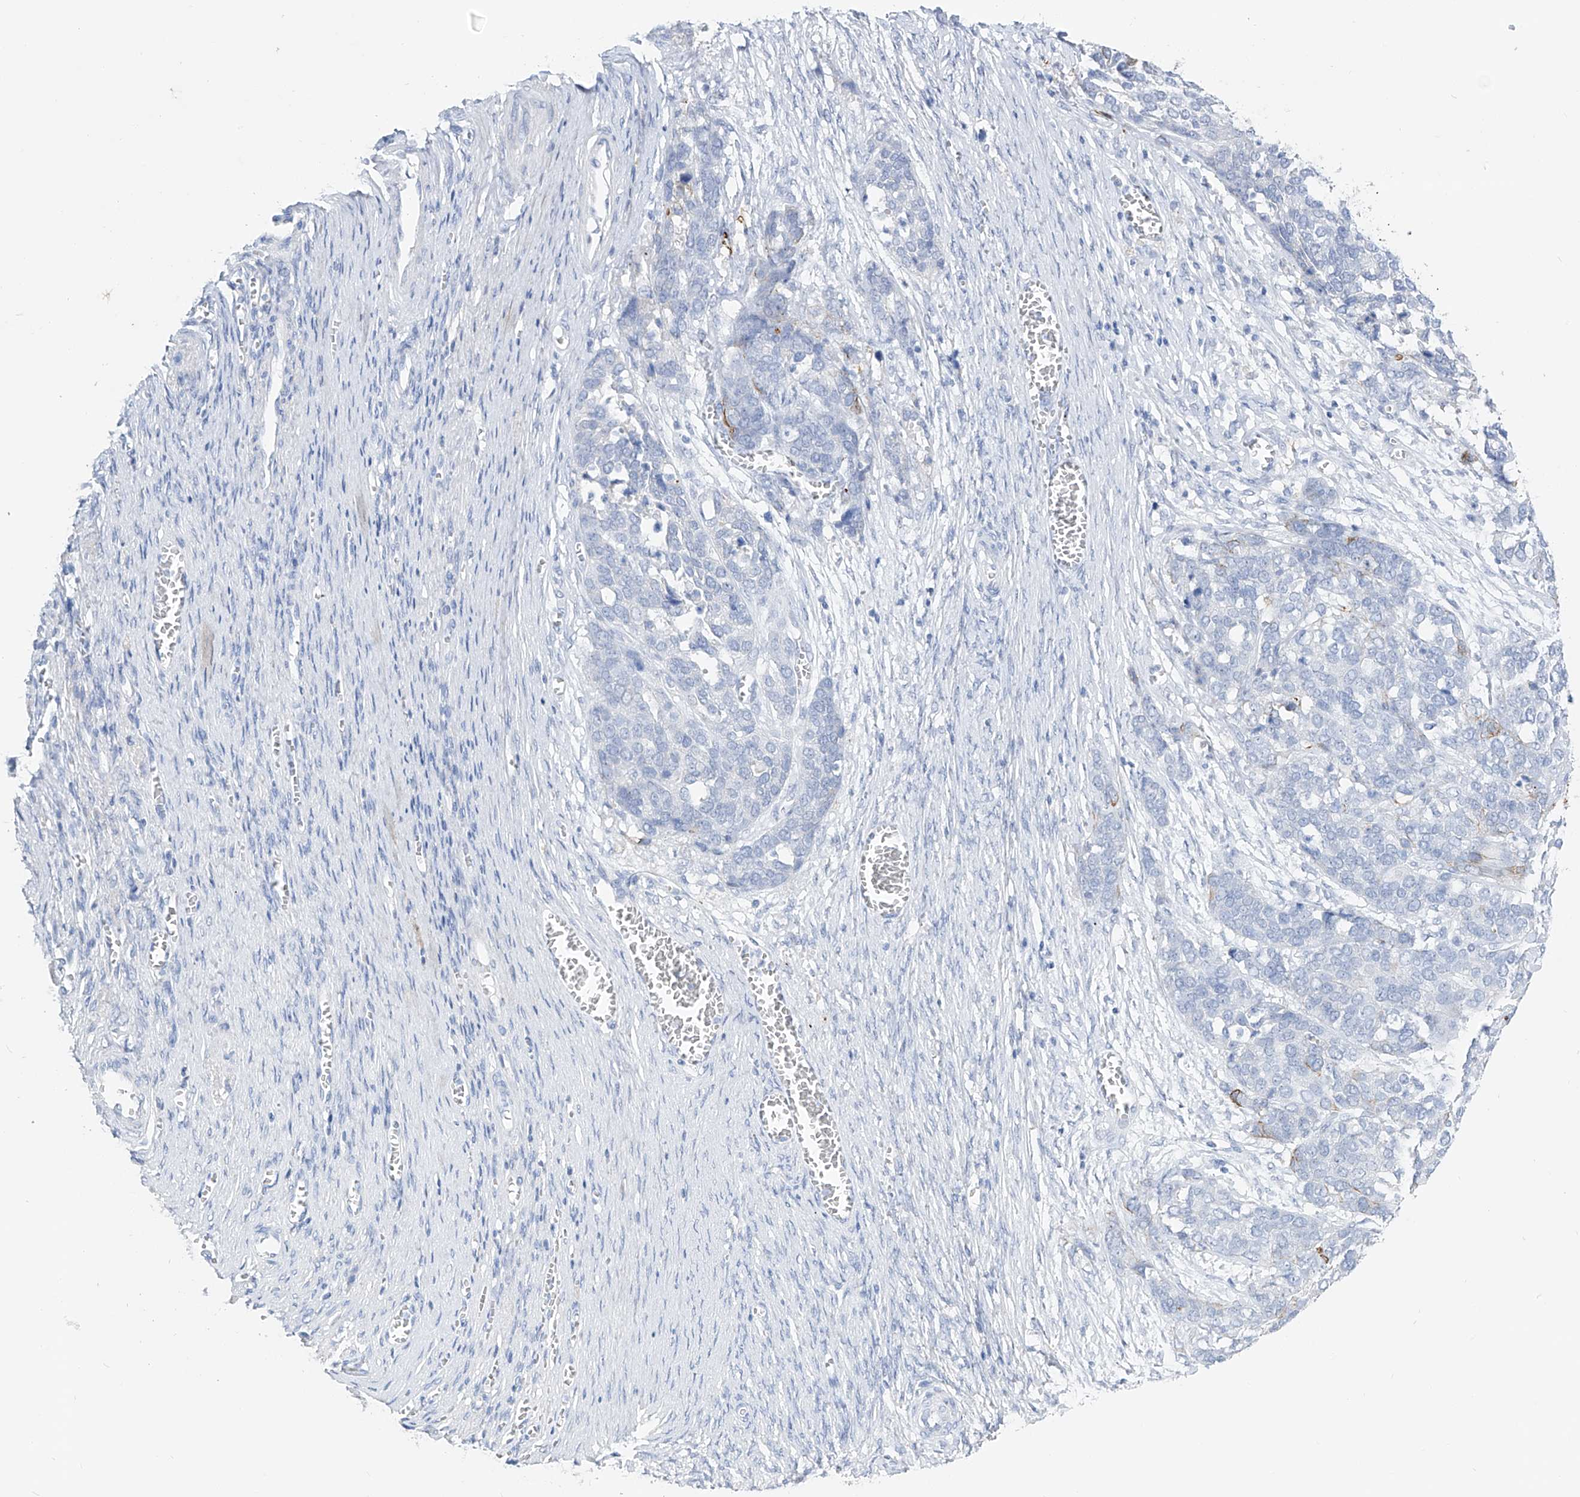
{"staining": {"intensity": "negative", "quantity": "none", "location": "none"}, "tissue": "ovarian cancer", "cell_type": "Tumor cells", "image_type": "cancer", "snomed": [{"axis": "morphology", "description": "Cystadenocarcinoma, serous, NOS"}, {"axis": "topography", "description": "Ovary"}], "caption": "Photomicrograph shows no protein expression in tumor cells of serous cystadenocarcinoma (ovarian) tissue.", "gene": "FRS3", "patient": {"sex": "female", "age": 44}}